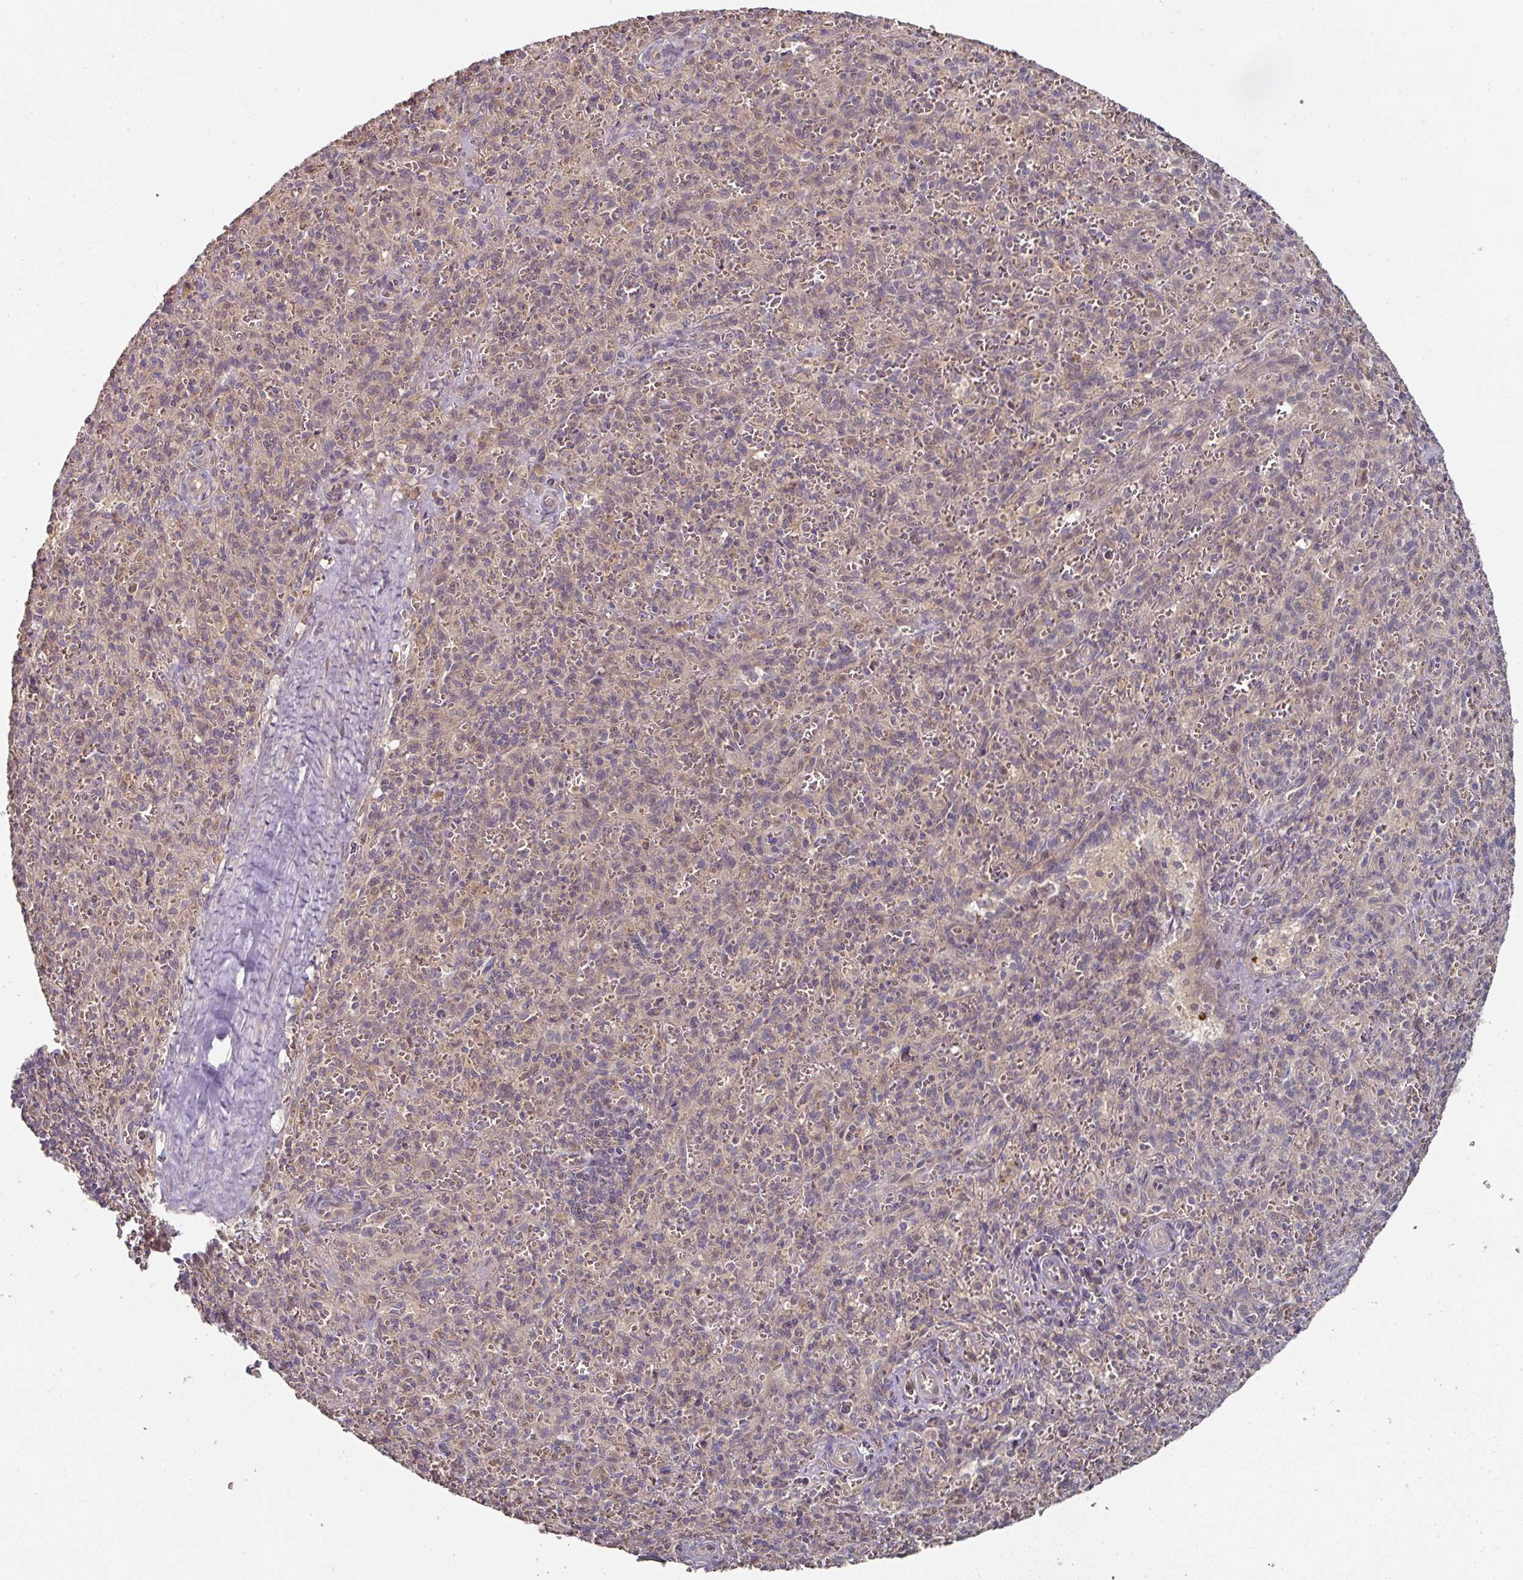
{"staining": {"intensity": "negative", "quantity": "none", "location": "none"}, "tissue": "spleen", "cell_type": "Cells in red pulp", "image_type": "normal", "snomed": [{"axis": "morphology", "description": "Normal tissue, NOS"}, {"axis": "topography", "description": "Spleen"}], "caption": "Immunohistochemistry (IHC) image of normal human spleen stained for a protein (brown), which exhibits no positivity in cells in red pulp.", "gene": "DNAJC7", "patient": {"sex": "female", "age": 26}}